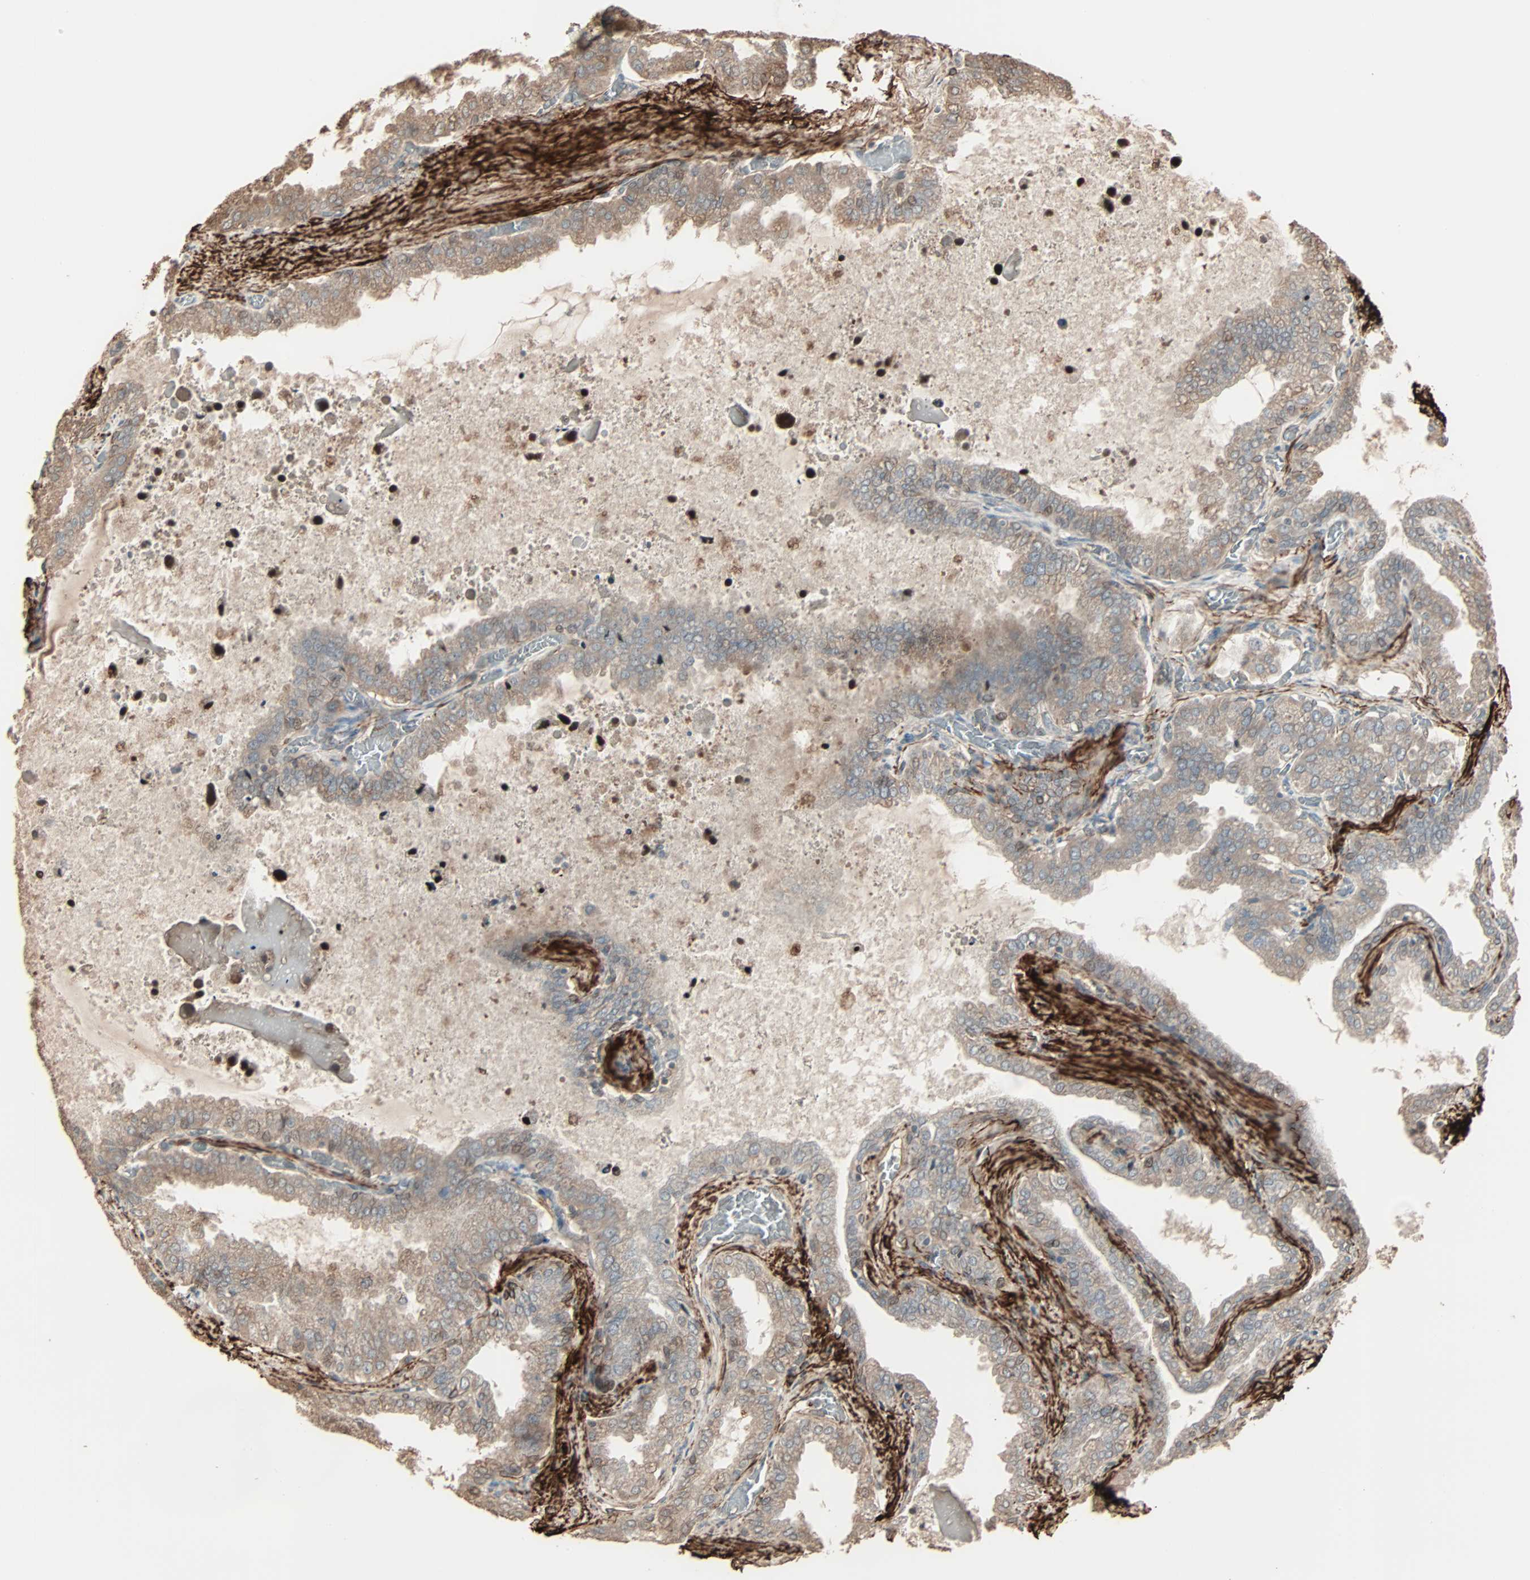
{"staining": {"intensity": "moderate", "quantity": ">75%", "location": "cytoplasmic/membranous,nuclear"}, "tissue": "seminal vesicle", "cell_type": "Glandular cells", "image_type": "normal", "snomed": [{"axis": "morphology", "description": "Normal tissue, NOS"}, {"axis": "topography", "description": "Seminal veicle"}], "caption": "Benign seminal vesicle reveals moderate cytoplasmic/membranous,nuclear expression in approximately >75% of glandular cells The staining was performed using DAB, with brown indicating positive protein expression. Nuclei are stained blue with hematoxylin..", "gene": "CALCRL", "patient": {"sex": "male", "age": 46}}